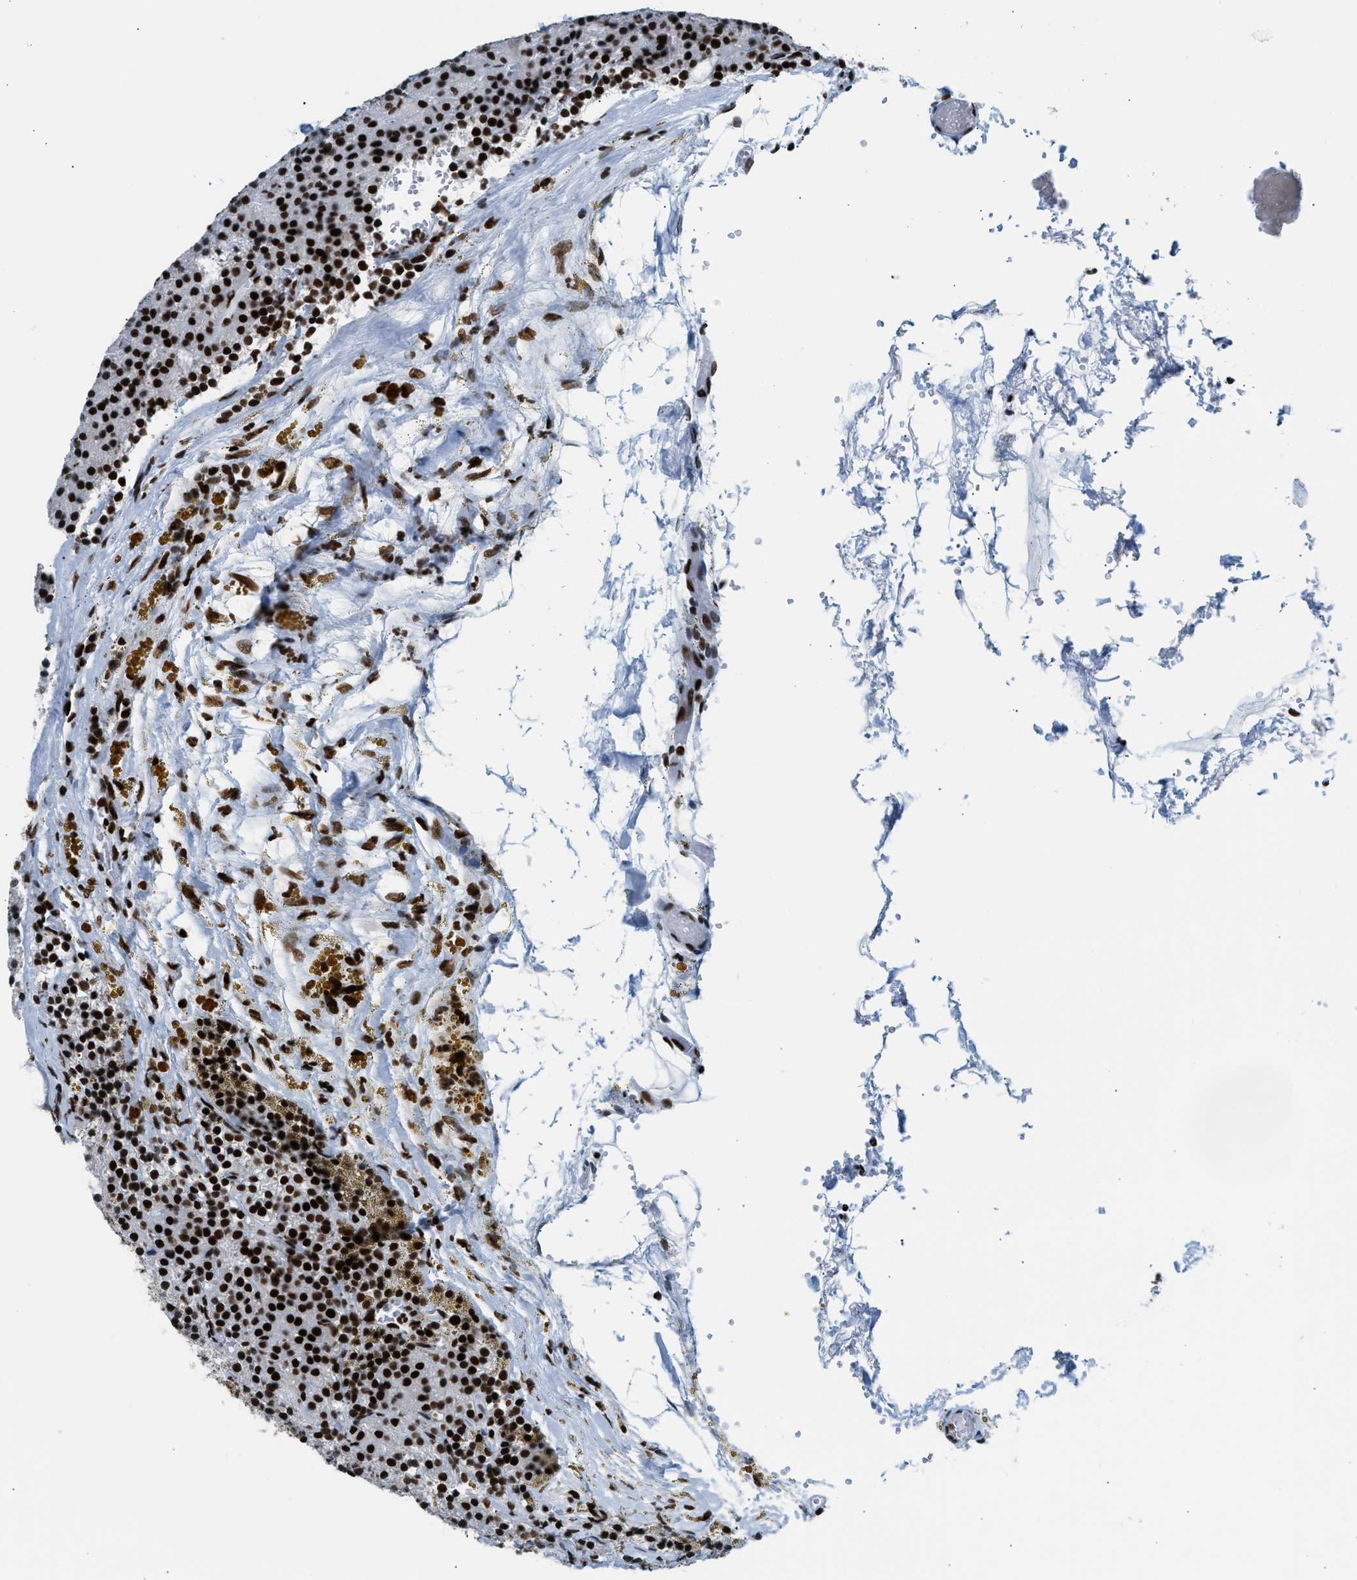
{"staining": {"intensity": "strong", "quantity": ">75%", "location": "nuclear"}, "tissue": "parathyroid gland", "cell_type": "Glandular cells", "image_type": "normal", "snomed": [{"axis": "morphology", "description": "Normal tissue, NOS"}, {"axis": "morphology", "description": "Adenoma, NOS"}, {"axis": "topography", "description": "Parathyroid gland"}], "caption": "Brown immunohistochemical staining in benign human parathyroid gland exhibits strong nuclear staining in about >75% of glandular cells. (Stains: DAB in brown, nuclei in blue, Microscopy: brightfield microscopy at high magnification).", "gene": "PIF1", "patient": {"sex": "male", "age": 75}}